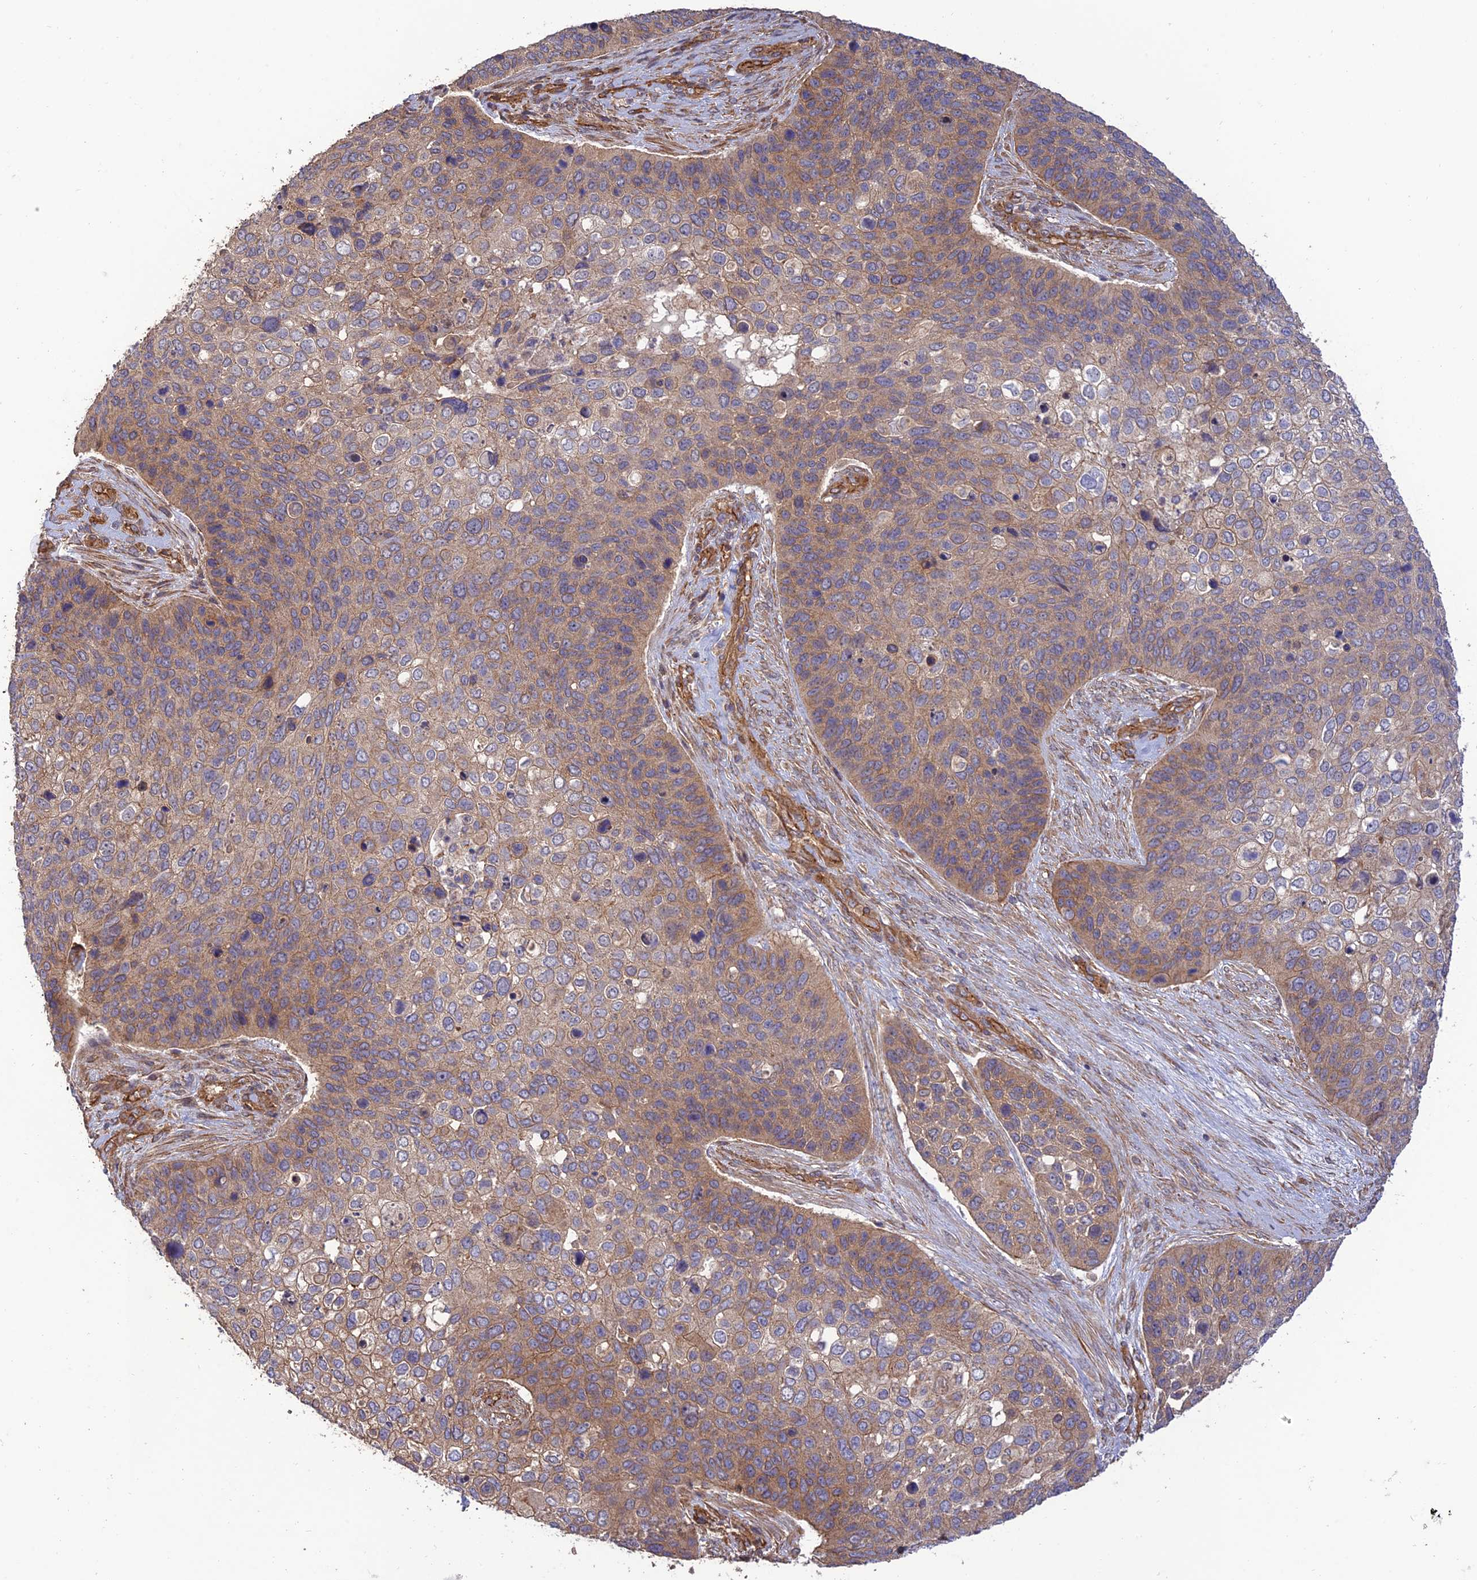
{"staining": {"intensity": "moderate", "quantity": "25%-75%", "location": "cytoplasmic/membranous"}, "tissue": "skin cancer", "cell_type": "Tumor cells", "image_type": "cancer", "snomed": [{"axis": "morphology", "description": "Basal cell carcinoma"}, {"axis": "topography", "description": "Skin"}], "caption": "Protein expression analysis of human skin cancer reveals moderate cytoplasmic/membranous expression in approximately 25%-75% of tumor cells.", "gene": "HOMER2", "patient": {"sex": "female", "age": 74}}